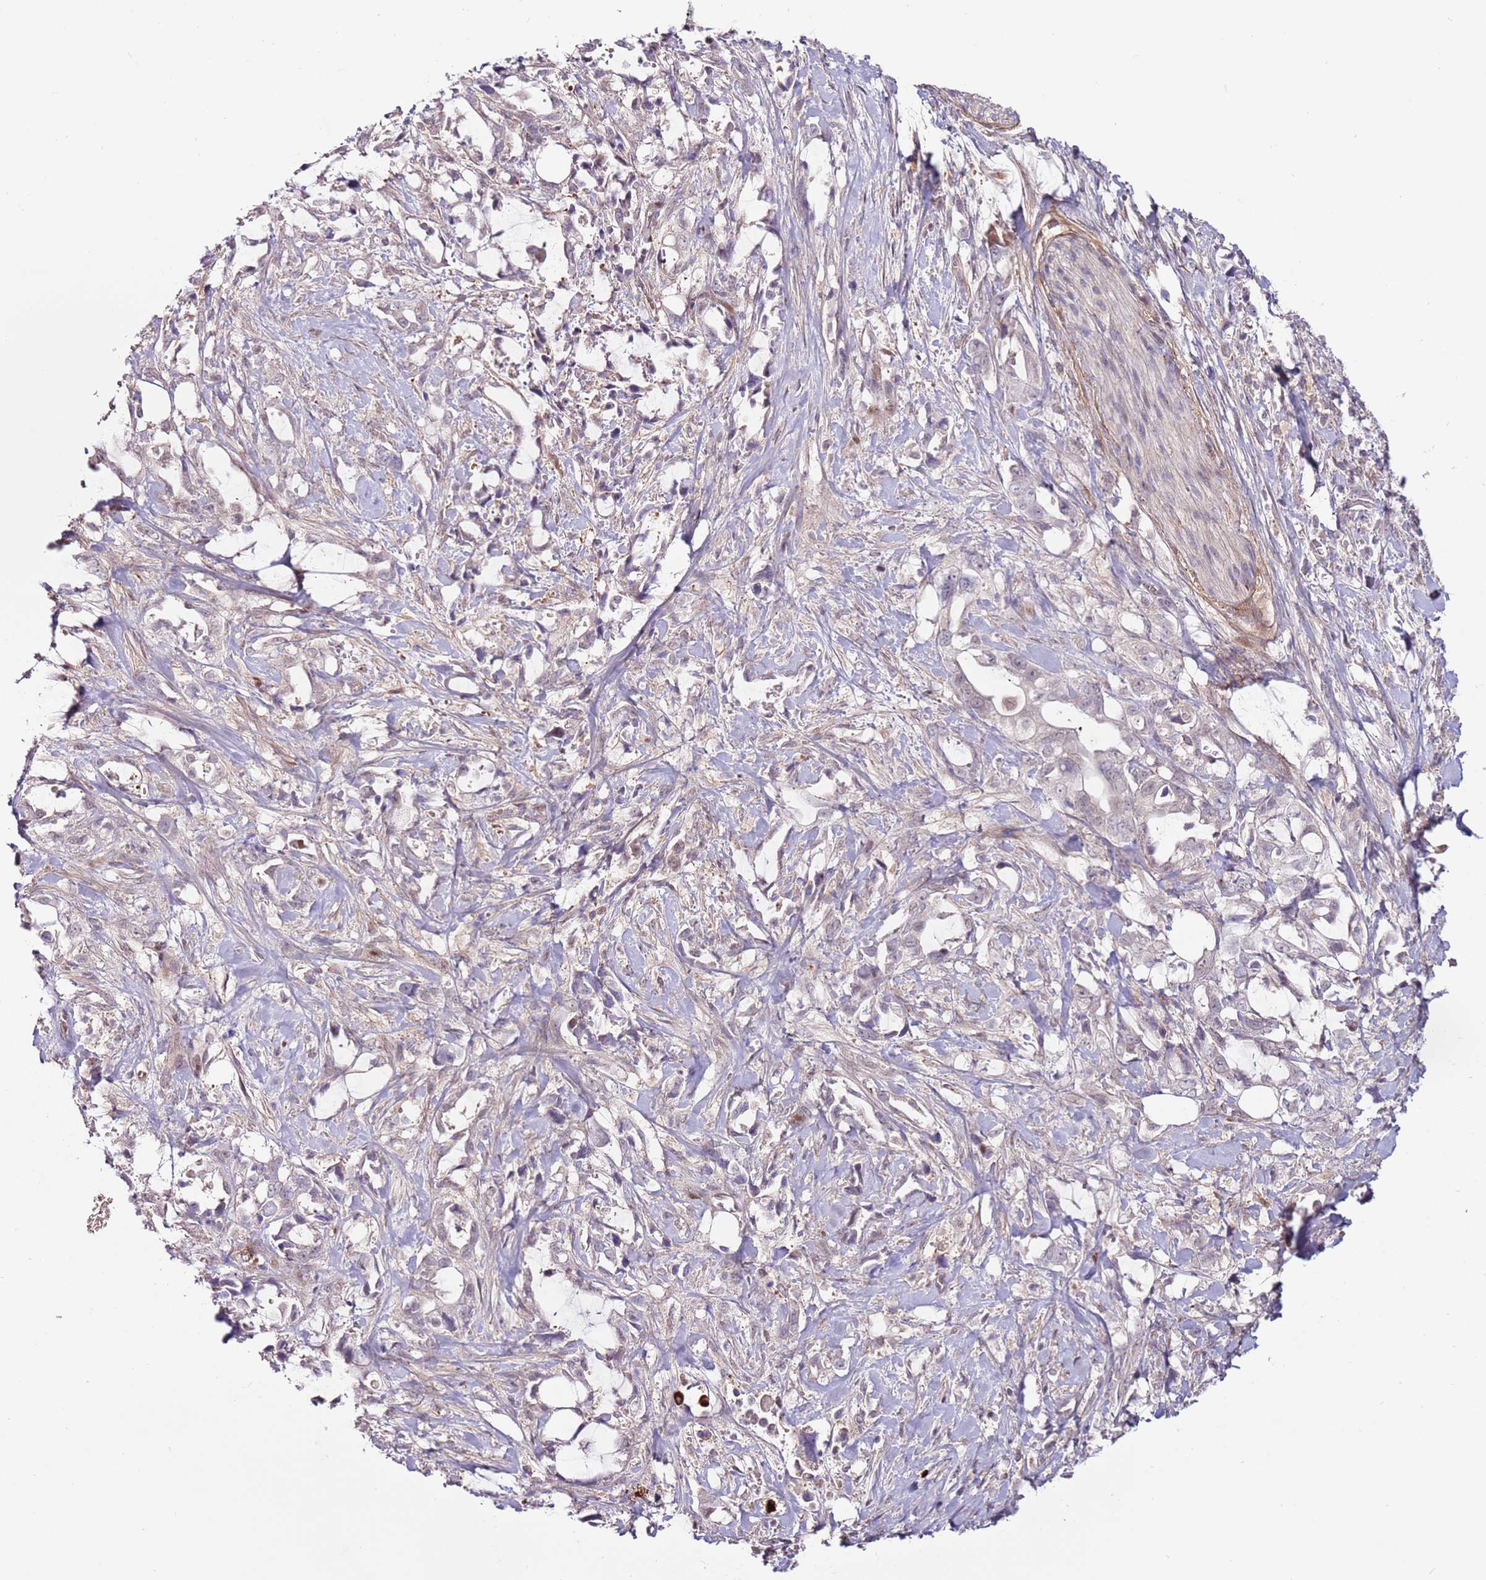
{"staining": {"intensity": "negative", "quantity": "none", "location": "none"}, "tissue": "pancreatic cancer", "cell_type": "Tumor cells", "image_type": "cancer", "snomed": [{"axis": "morphology", "description": "Adenocarcinoma, NOS"}, {"axis": "topography", "description": "Pancreas"}], "caption": "The micrograph demonstrates no significant expression in tumor cells of pancreatic adenocarcinoma.", "gene": "MTG2", "patient": {"sex": "female", "age": 61}}